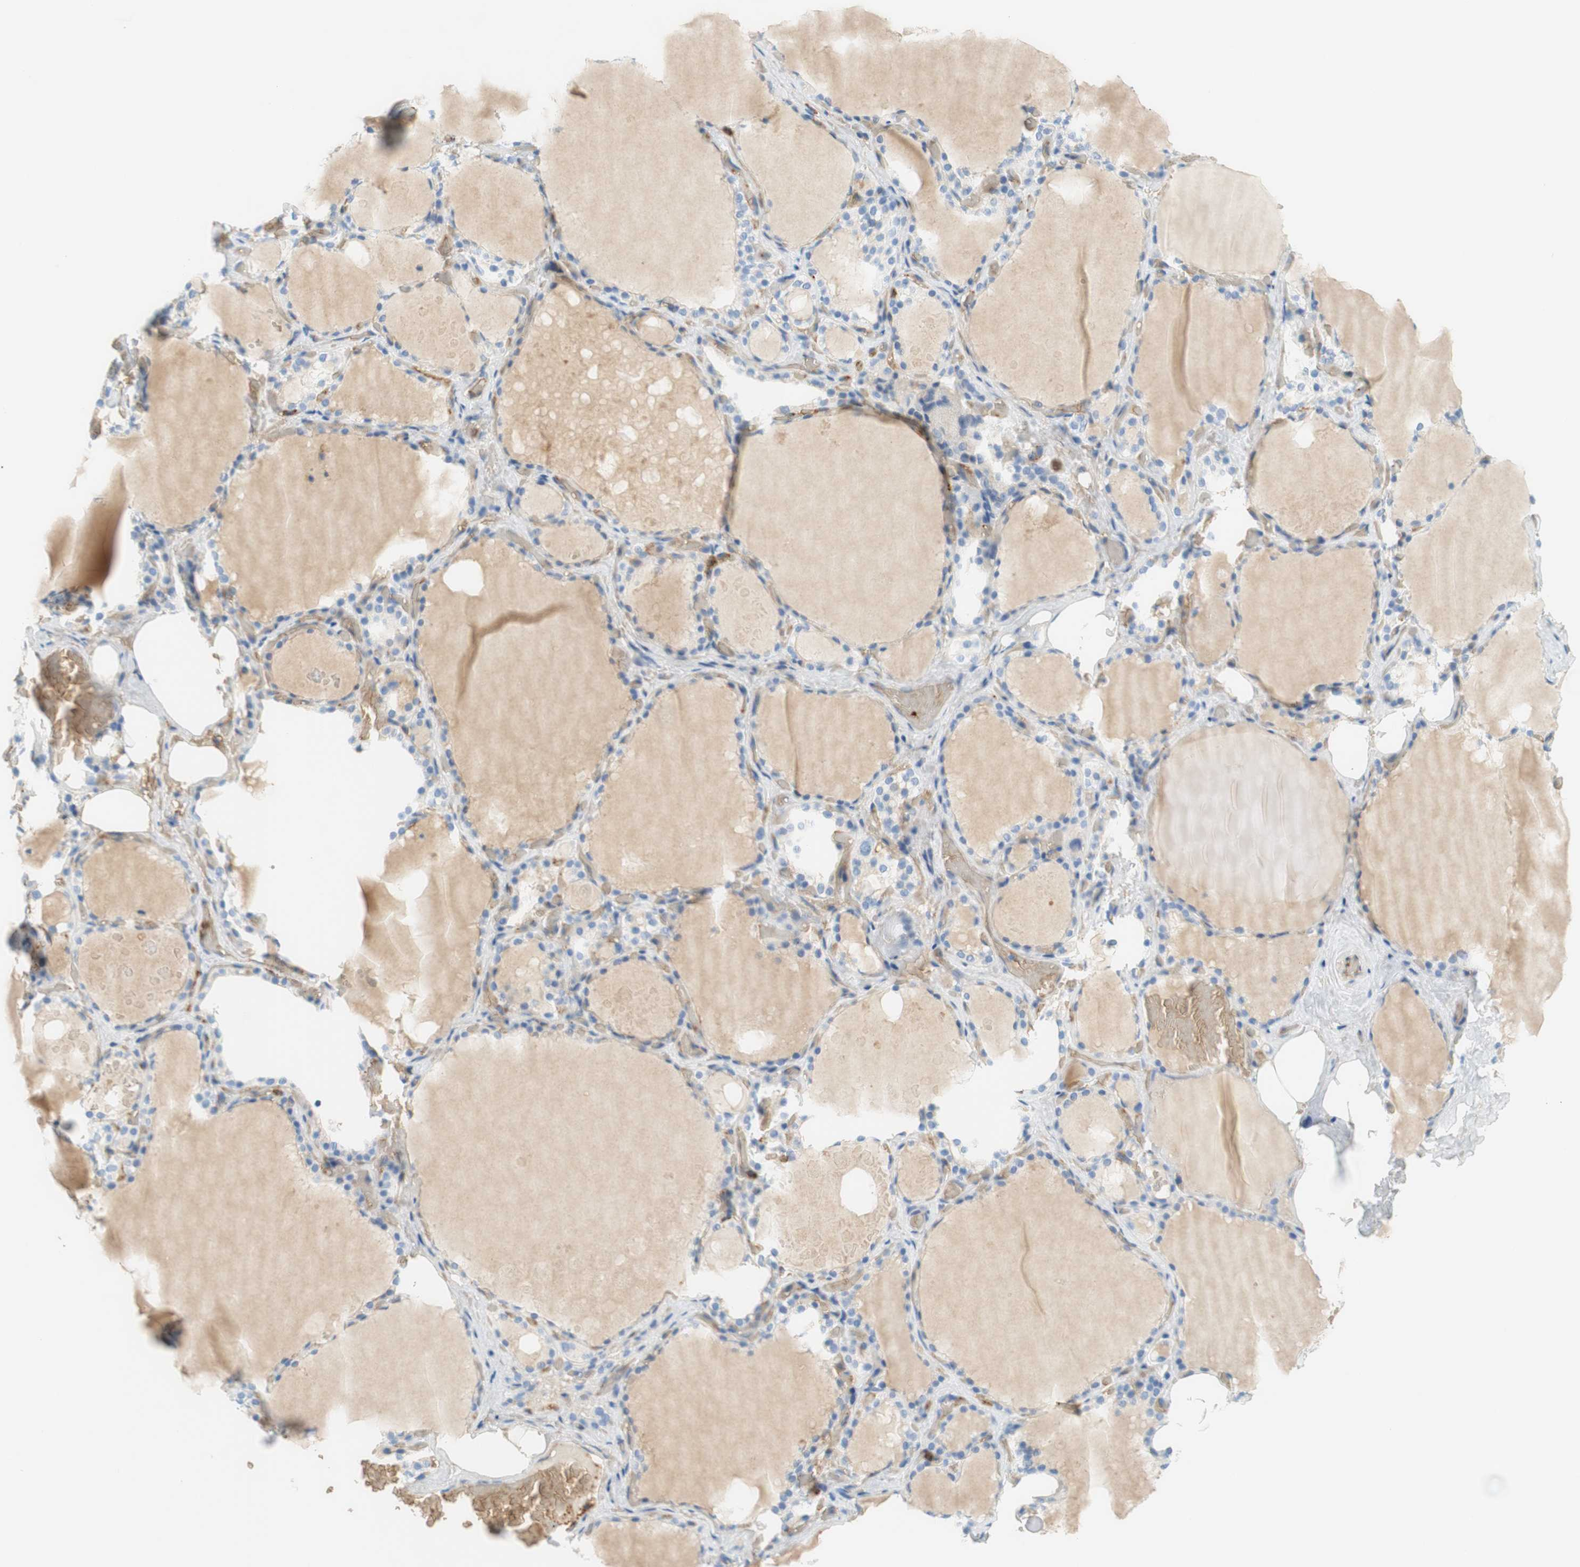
{"staining": {"intensity": "weak", "quantity": "<25%", "location": "cytoplasmic/membranous"}, "tissue": "thyroid gland", "cell_type": "Glandular cells", "image_type": "normal", "snomed": [{"axis": "morphology", "description": "Normal tissue, NOS"}, {"axis": "topography", "description": "Thyroid gland"}], "caption": "Immunohistochemistry (IHC) micrograph of unremarkable thyroid gland: human thyroid gland stained with DAB demonstrates no significant protein expression in glandular cells.", "gene": "STOM", "patient": {"sex": "male", "age": 61}}